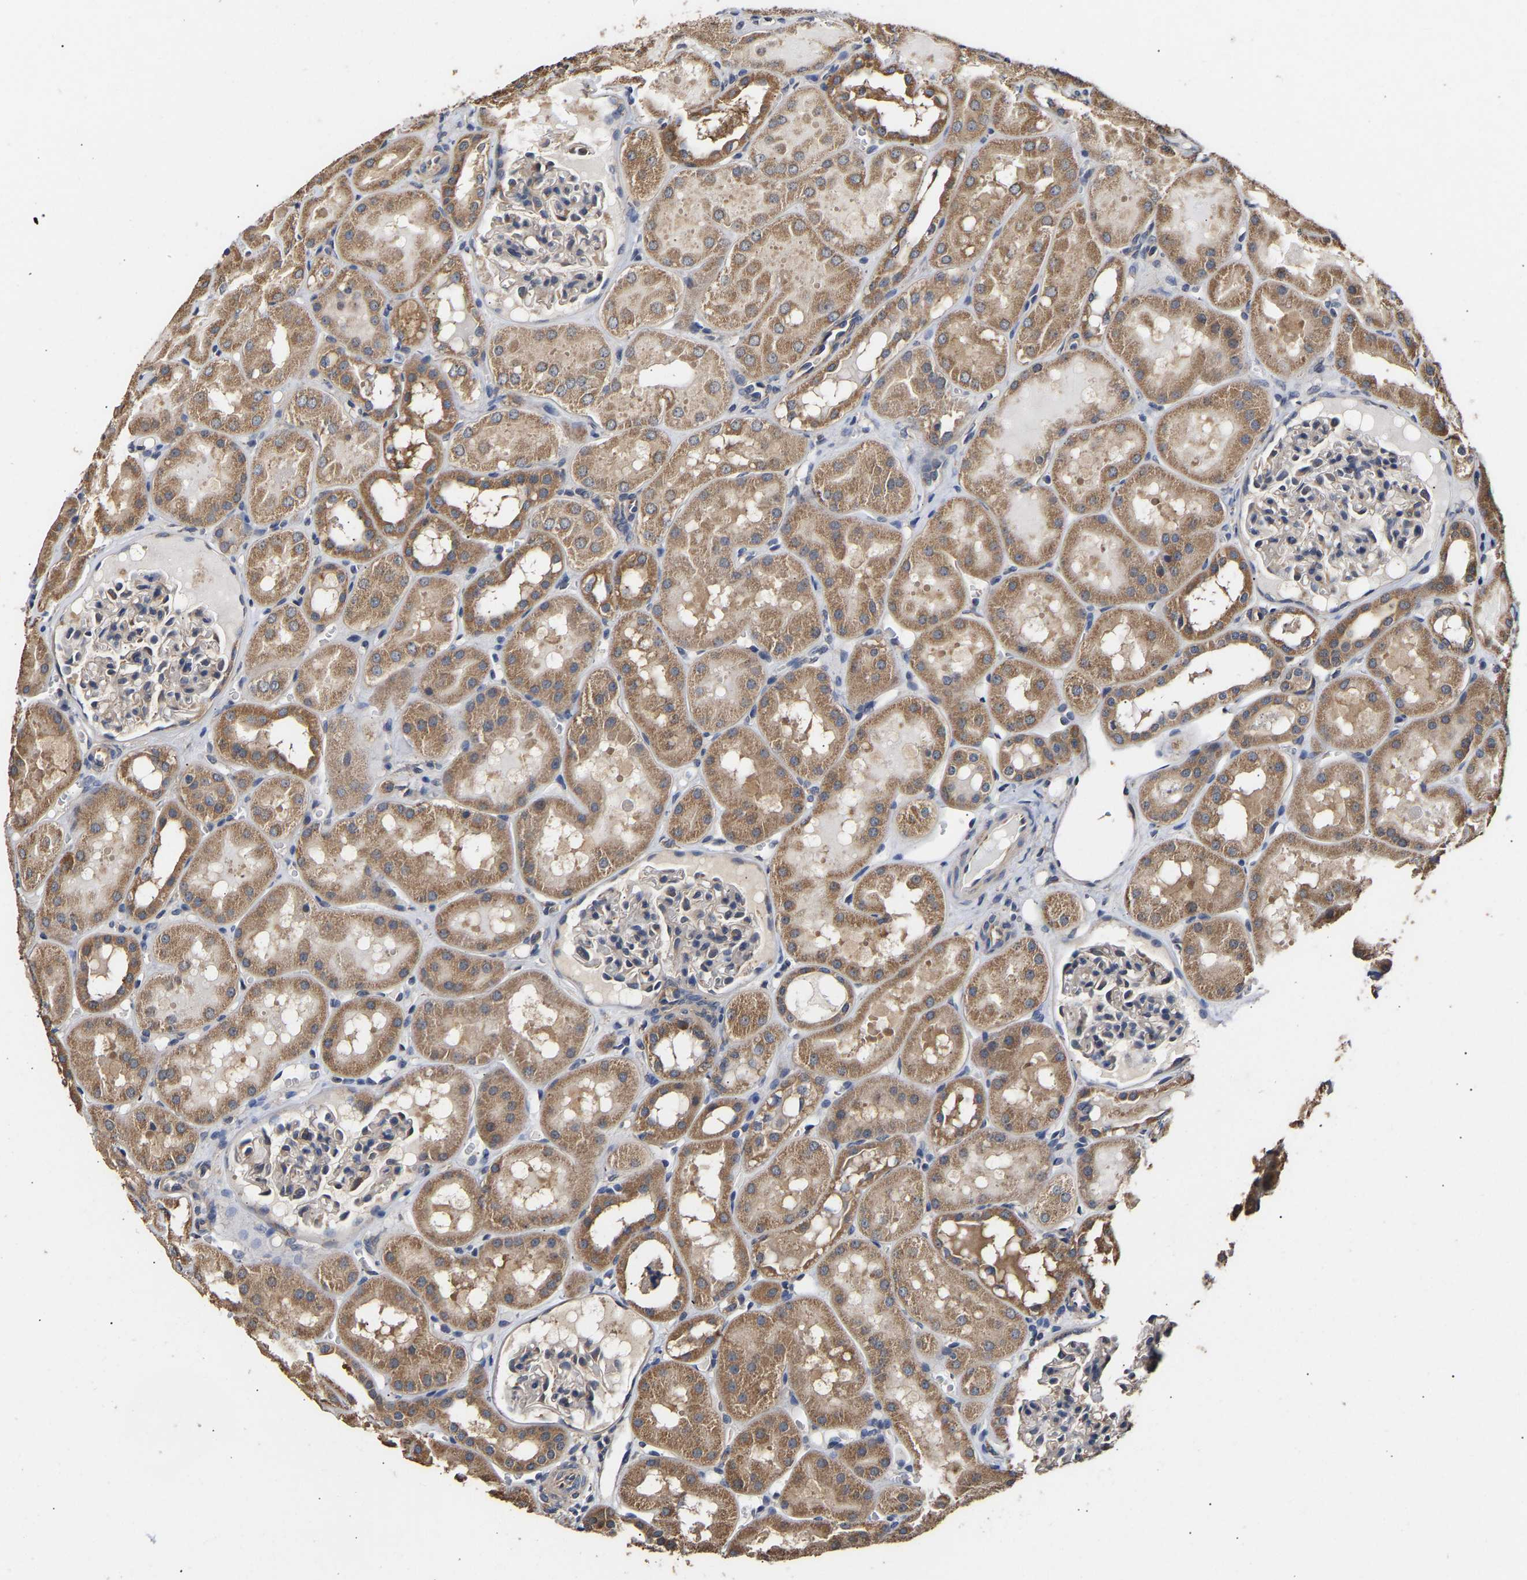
{"staining": {"intensity": "negative", "quantity": "none", "location": "none"}, "tissue": "kidney", "cell_type": "Cells in glomeruli", "image_type": "normal", "snomed": [{"axis": "morphology", "description": "Normal tissue, NOS"}, {"axis": "topography", "description": "Kidney"}, {"axis": "topography", "description": "Urinary bladder"}], "caption": "An IHC histopathology image of unremarkable kidney is shown. There is no staining in cells in glomeruli of kidney. The staining was performed using DAB to visualize the protein expression in brown, while the nuclei were stained in blue with hematoxylin (Magnification: 20x).", "gene": "ZNF26", "patient": {"sex": "male", "age": 16}}